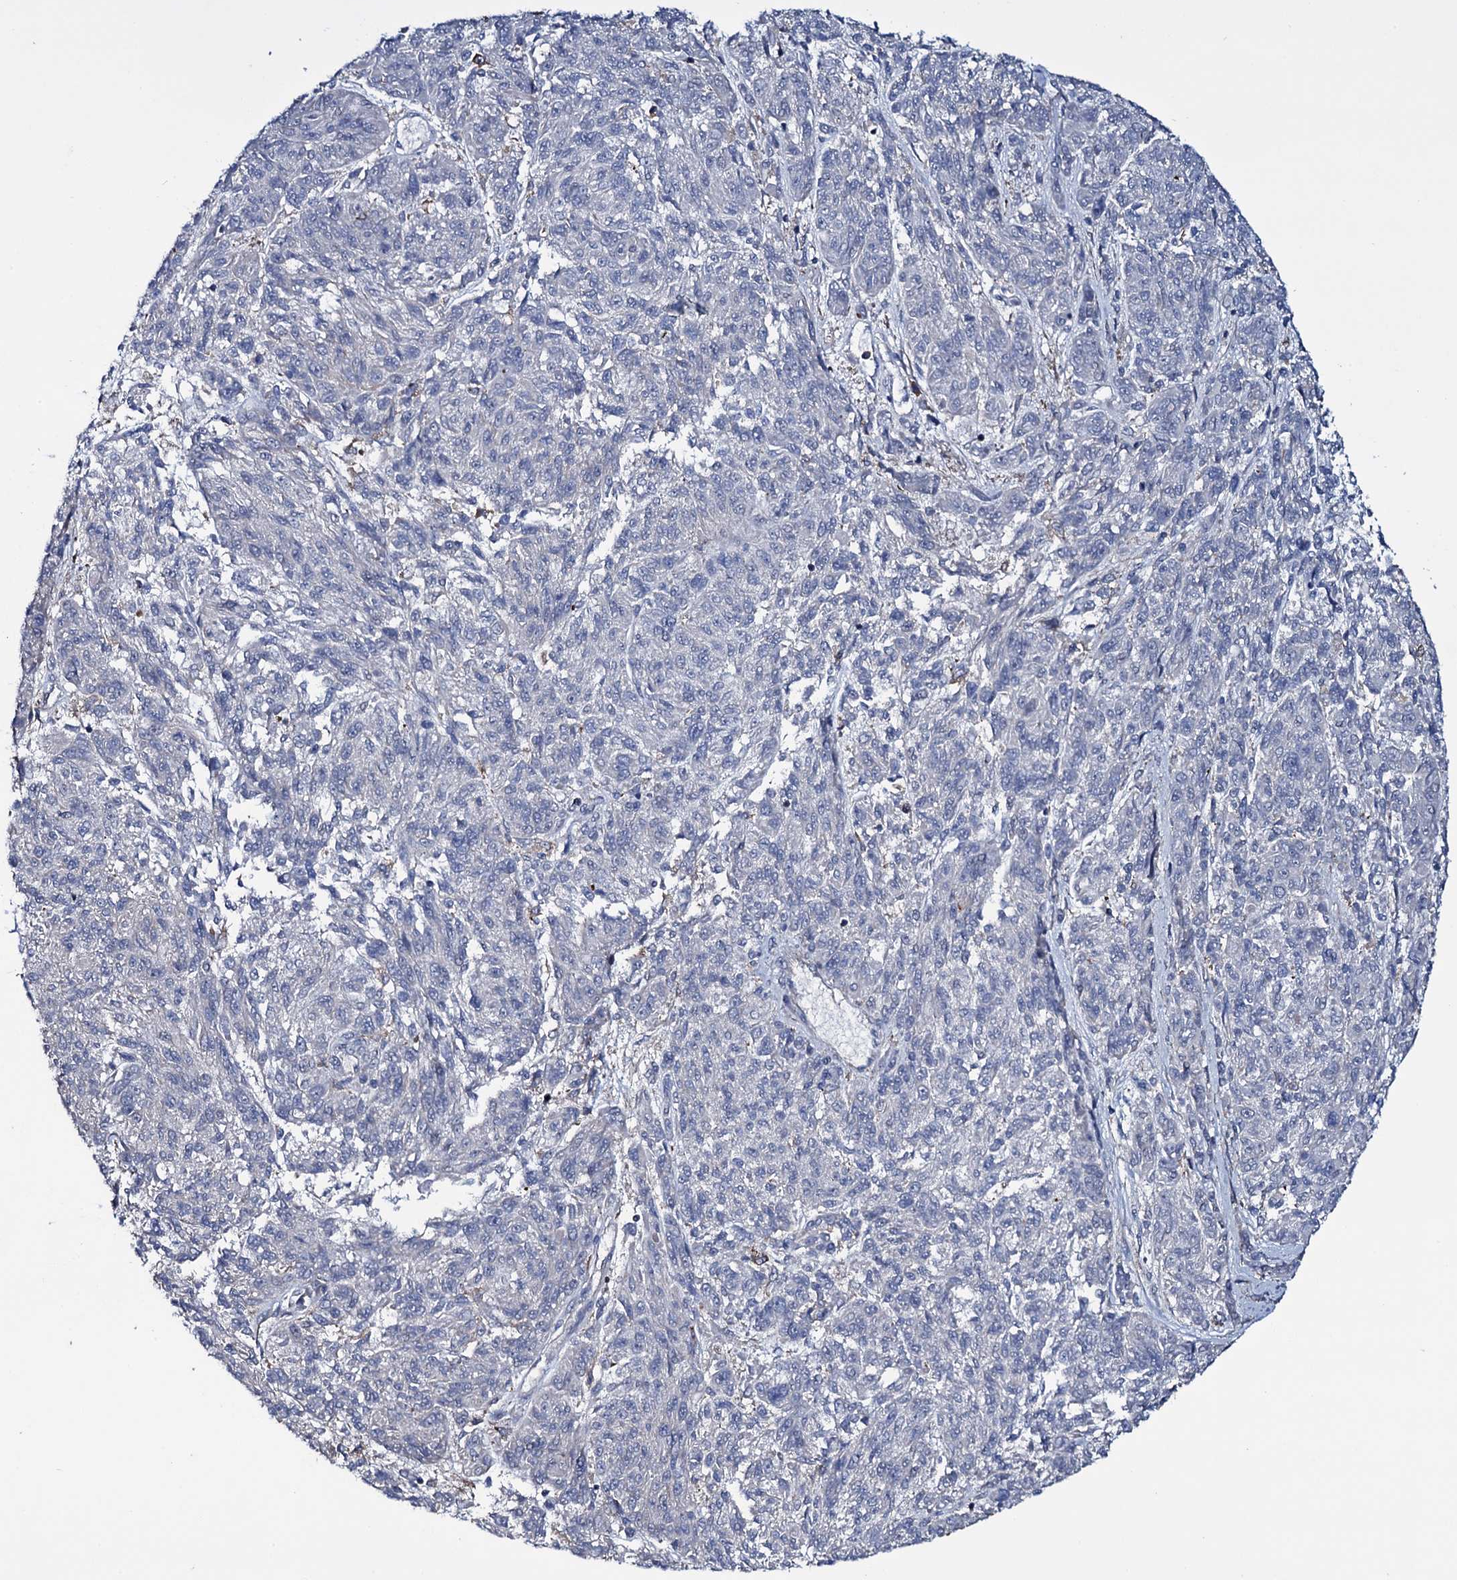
{"staining": {"intensity": "negative", "quantity": "none", "location": "none"}, "tissue": "melanoma", "cell_type": "Tumor cells", "image_type": "cancer", "snomed": [{"axis": "morphology", "description": "Malignant melanoma, NOS"}, {"axis": "topography", "description": "Skin"}], "caption": "The histopathology image exhibits no staining of tumor cells in malignant melanoma.", "gene": "VAMP8", "patient": {"sex": "male", "age": 53}}